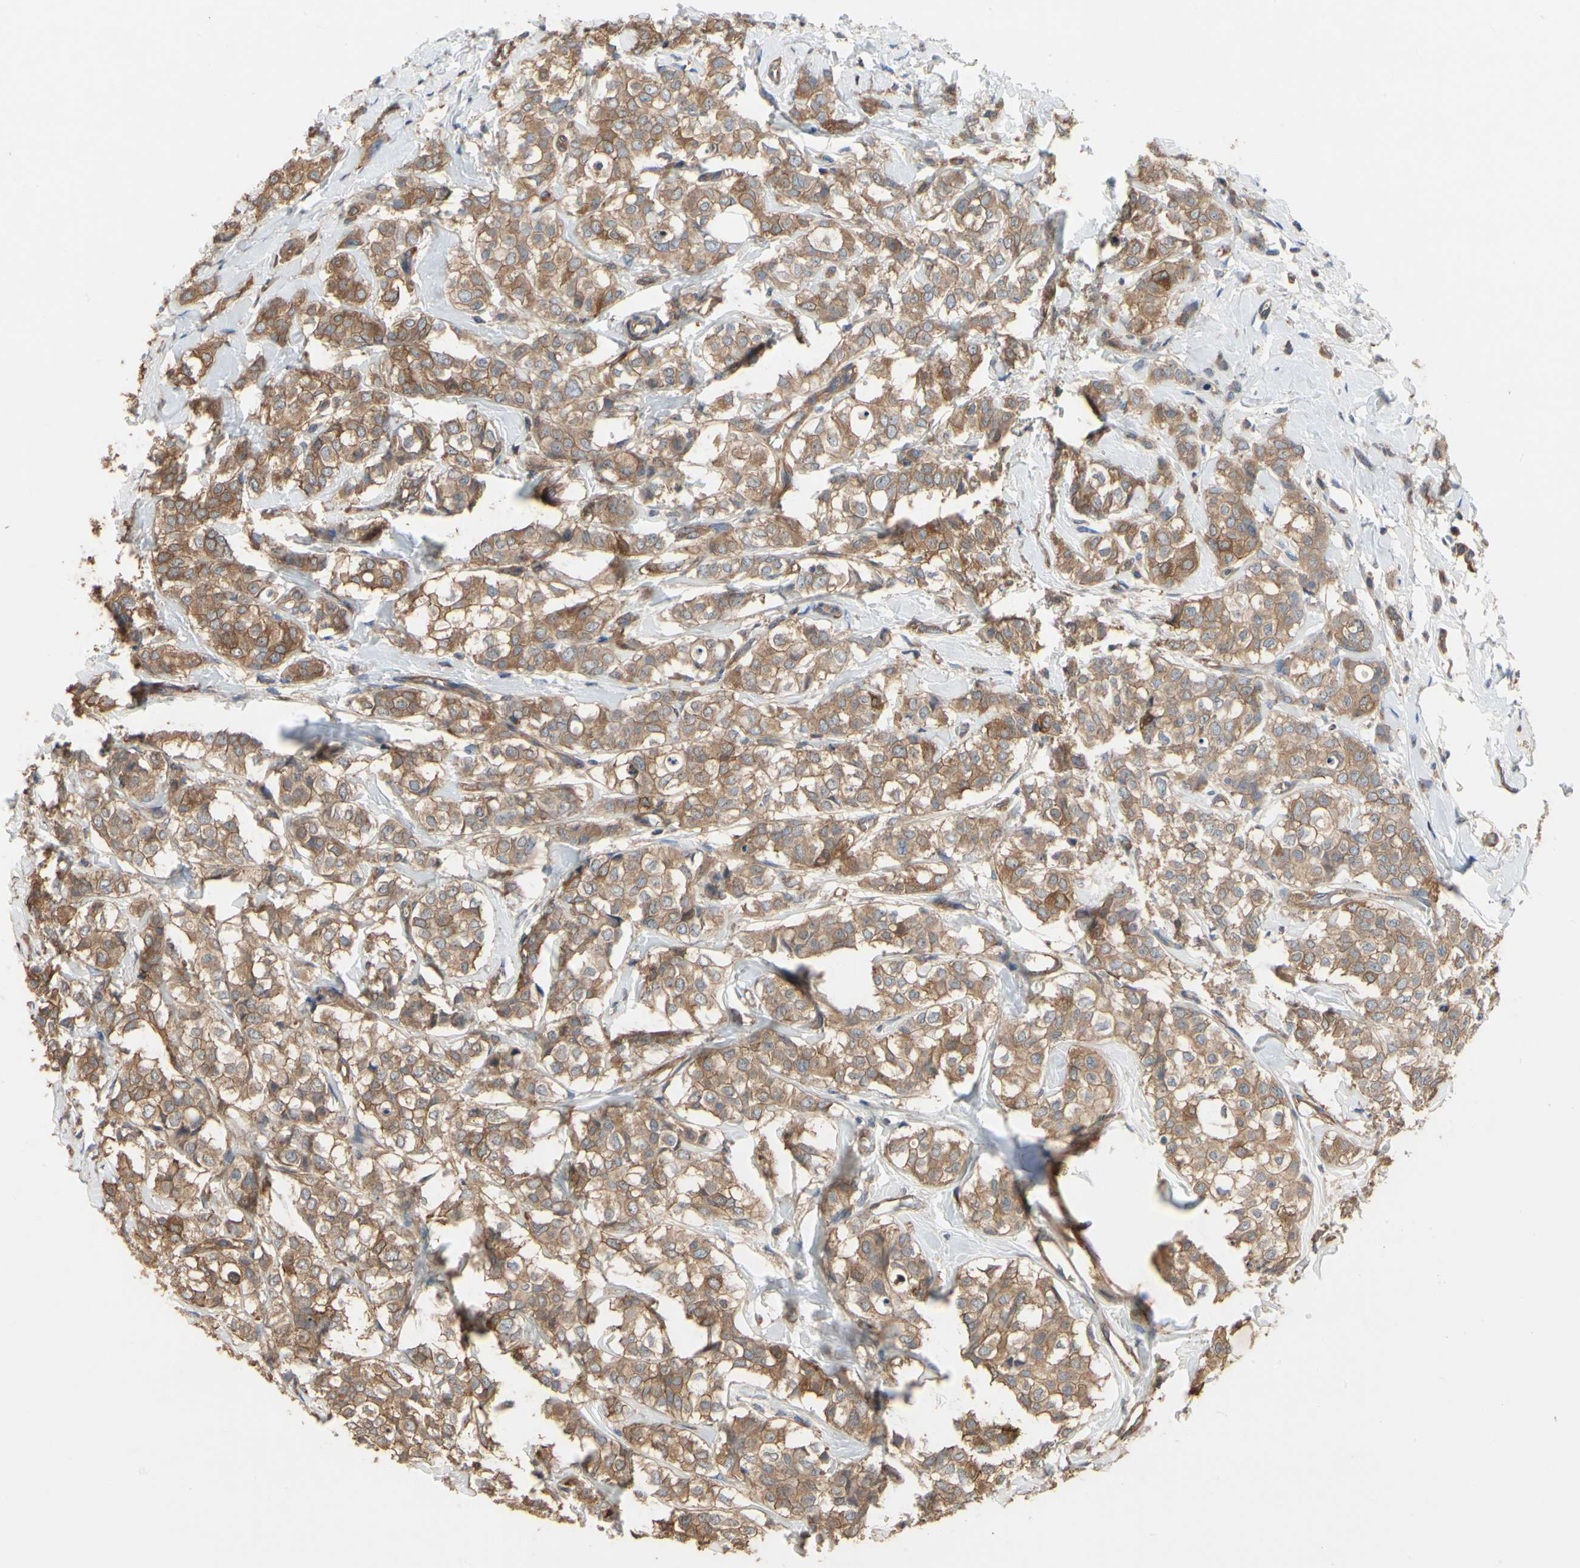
{"staining": {"intensity": "moderate", "quantity": ">75%", "location": "cytoplasmic/membranous"}, "tissue": "breast cancer", "cell_type": "Tumor cells", "image_type": "cancer", "snomed": [{"axis": "morphology", "description": "Lobular carcinoma"}, {"axis": "topography", "description": "Breast"}], "caption": "Breast cancer was stained to show a protein in brown. There is medium levels of moderate cytoplasmic/membranous positivity in about >75% of tumor cells. (DAB (3,3'-diaminobenzidine) = brown stain, brightfield microscopy at high magnification).", "gene": "PDZK1", "patient": {"sex": "female", "age": 60}}